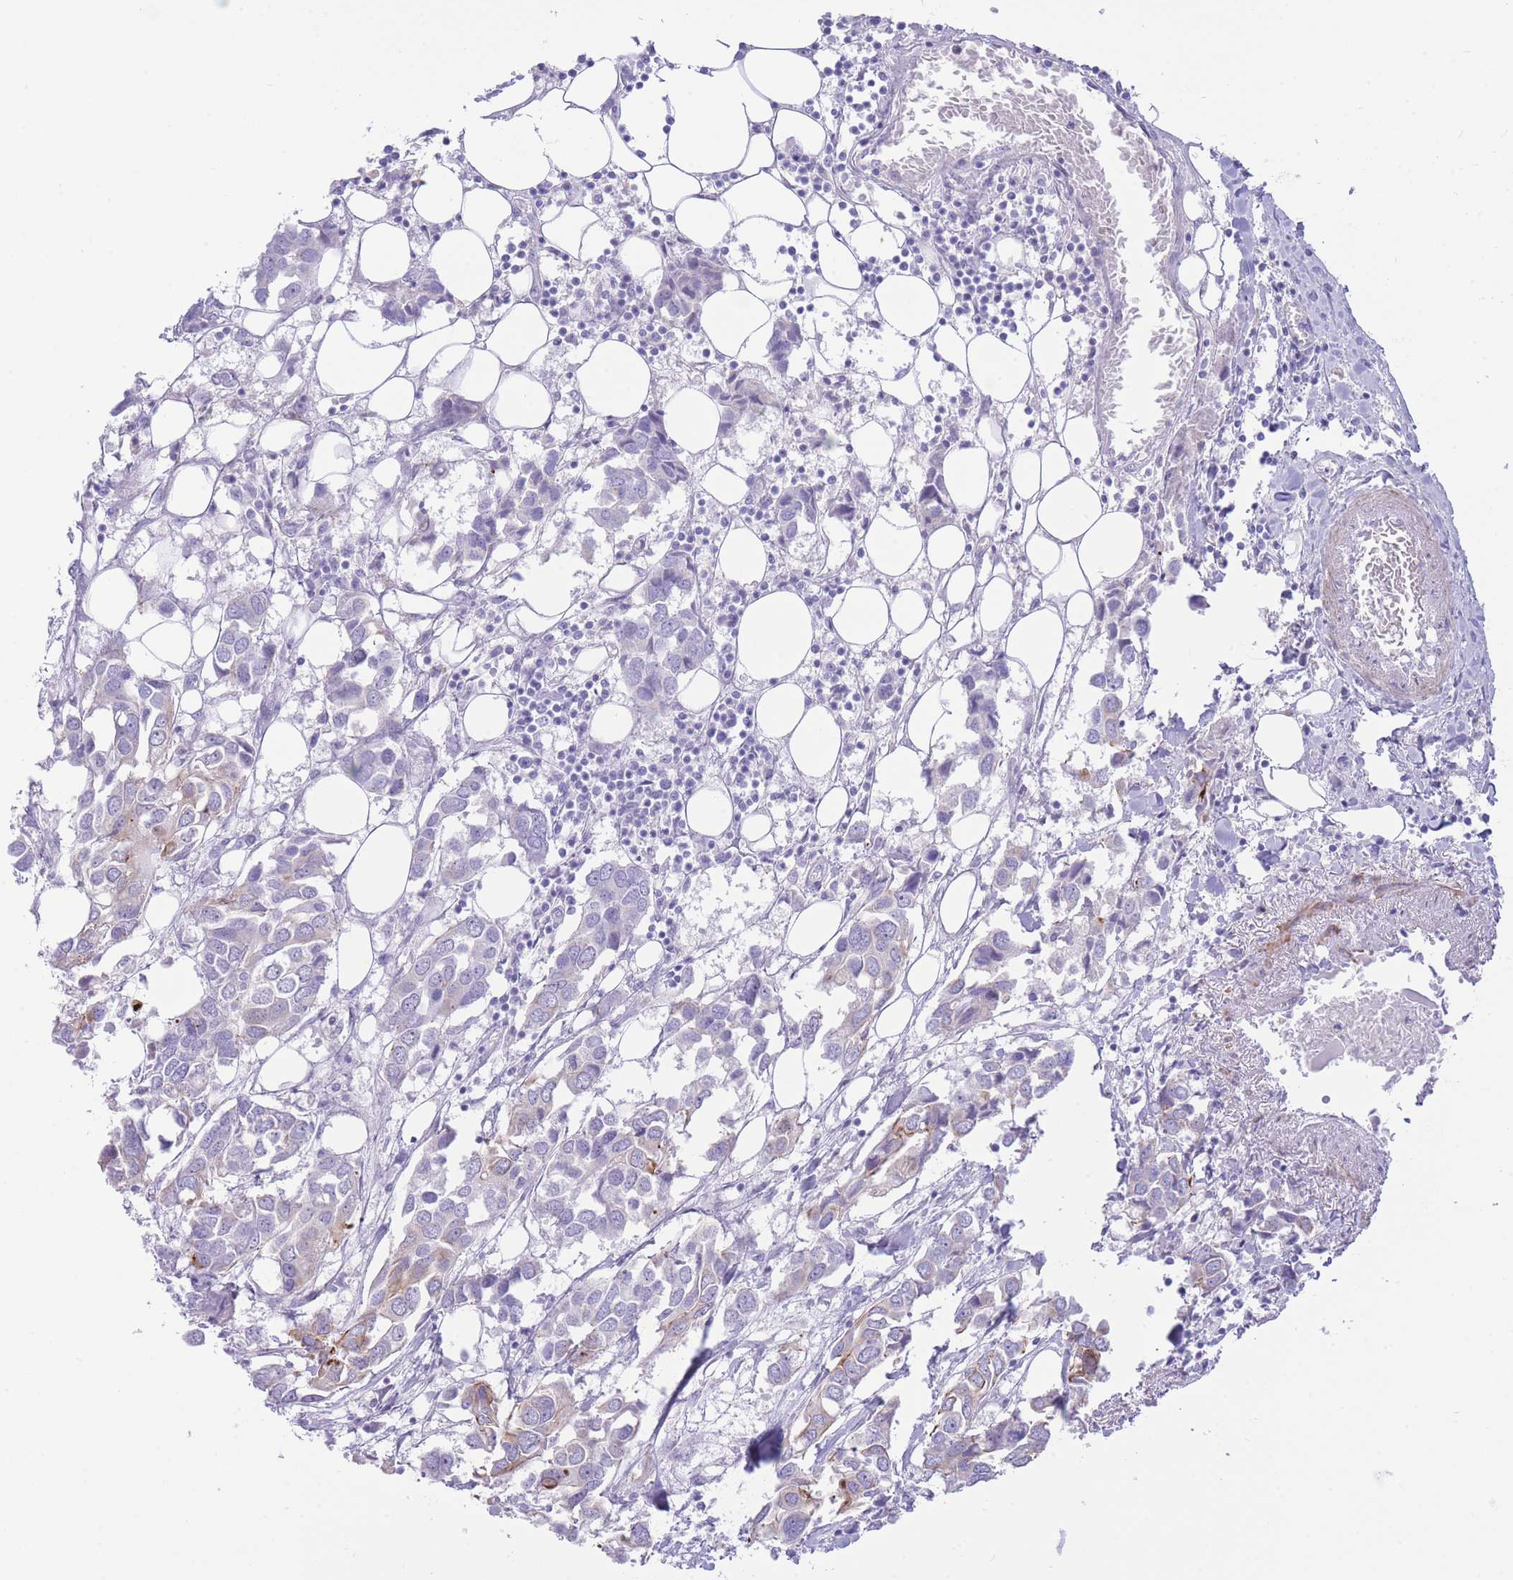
{"staining": {"intensity": "negative", "quantity": "none", "location": "none"}, "tissue": "breast cancer", "cell_type": "Tumor cells", "image_type": "cancer", "snomed": [{"axis": "morphology", "description": "Duct carcinoma"}, {"axis": "topography", "description": "Breast"}], "caption": "An image of human breast cancer is negative for staining in tumor cells. (DAB immunohistochemistry (IHC) visualized using brightfield microscopy, high magnification).", "gene": "VWA8", "patient": {"sex": "female", "age": 83}}